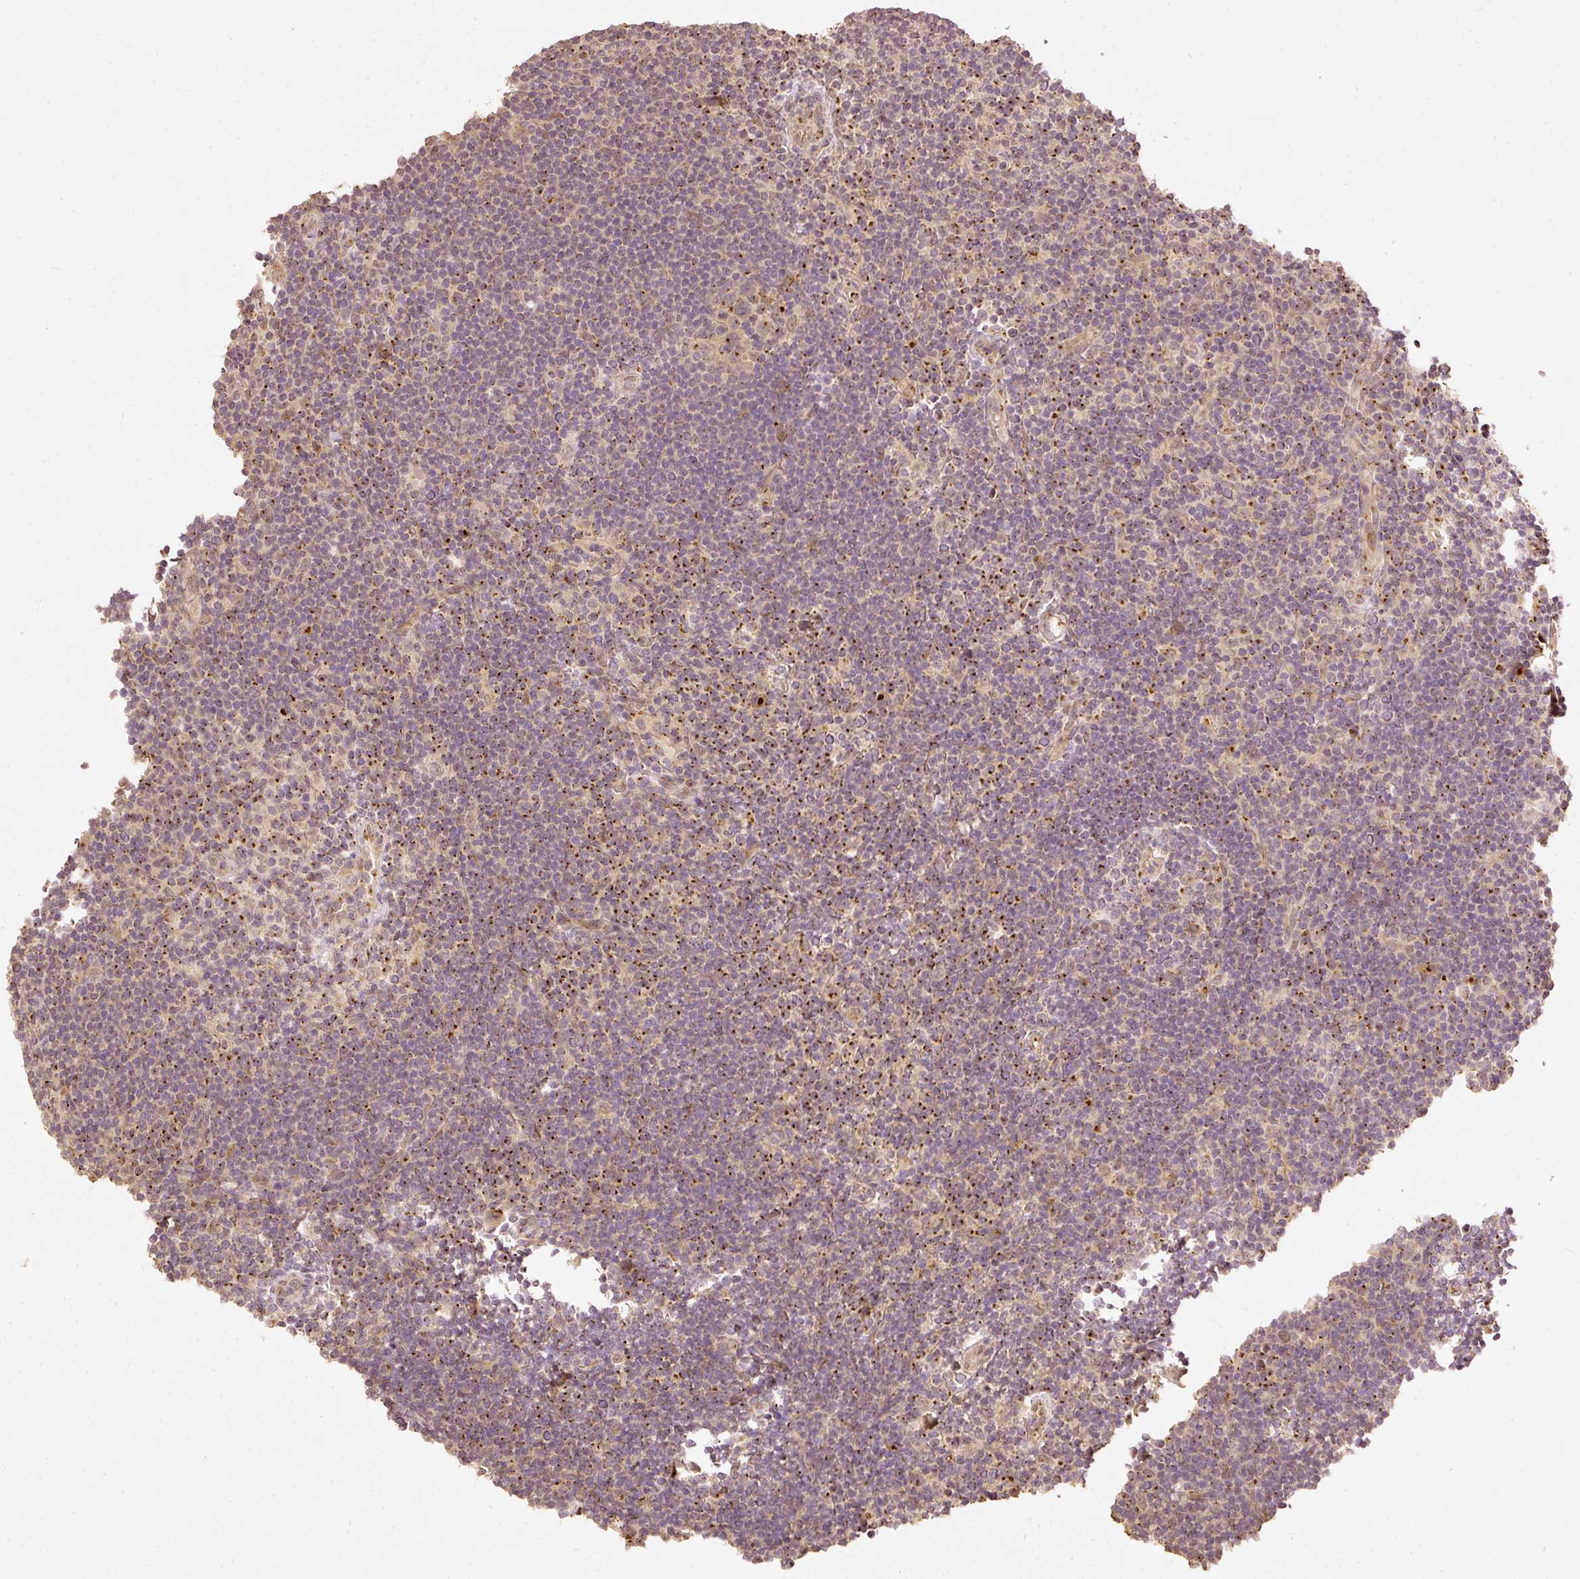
{"staining": {"intensity": "negative", "quantity": "none", "location": "none"}, "tissue": "lymphoma", "cell_type": "Tumor cells", "image_type": "cancer", "snomed": [{"axis": "morphology", "description": "Hodgkin's disease, NOS"}, {"axis": "topography", "description": "Lymph node"}], "caption": "IHC photomicrograph of human lymphoma stained for a protein (brown), which reveals no staining in tumor cells.", "gene": "FUT8", "patient": {"sex": "female", "age": 57}}